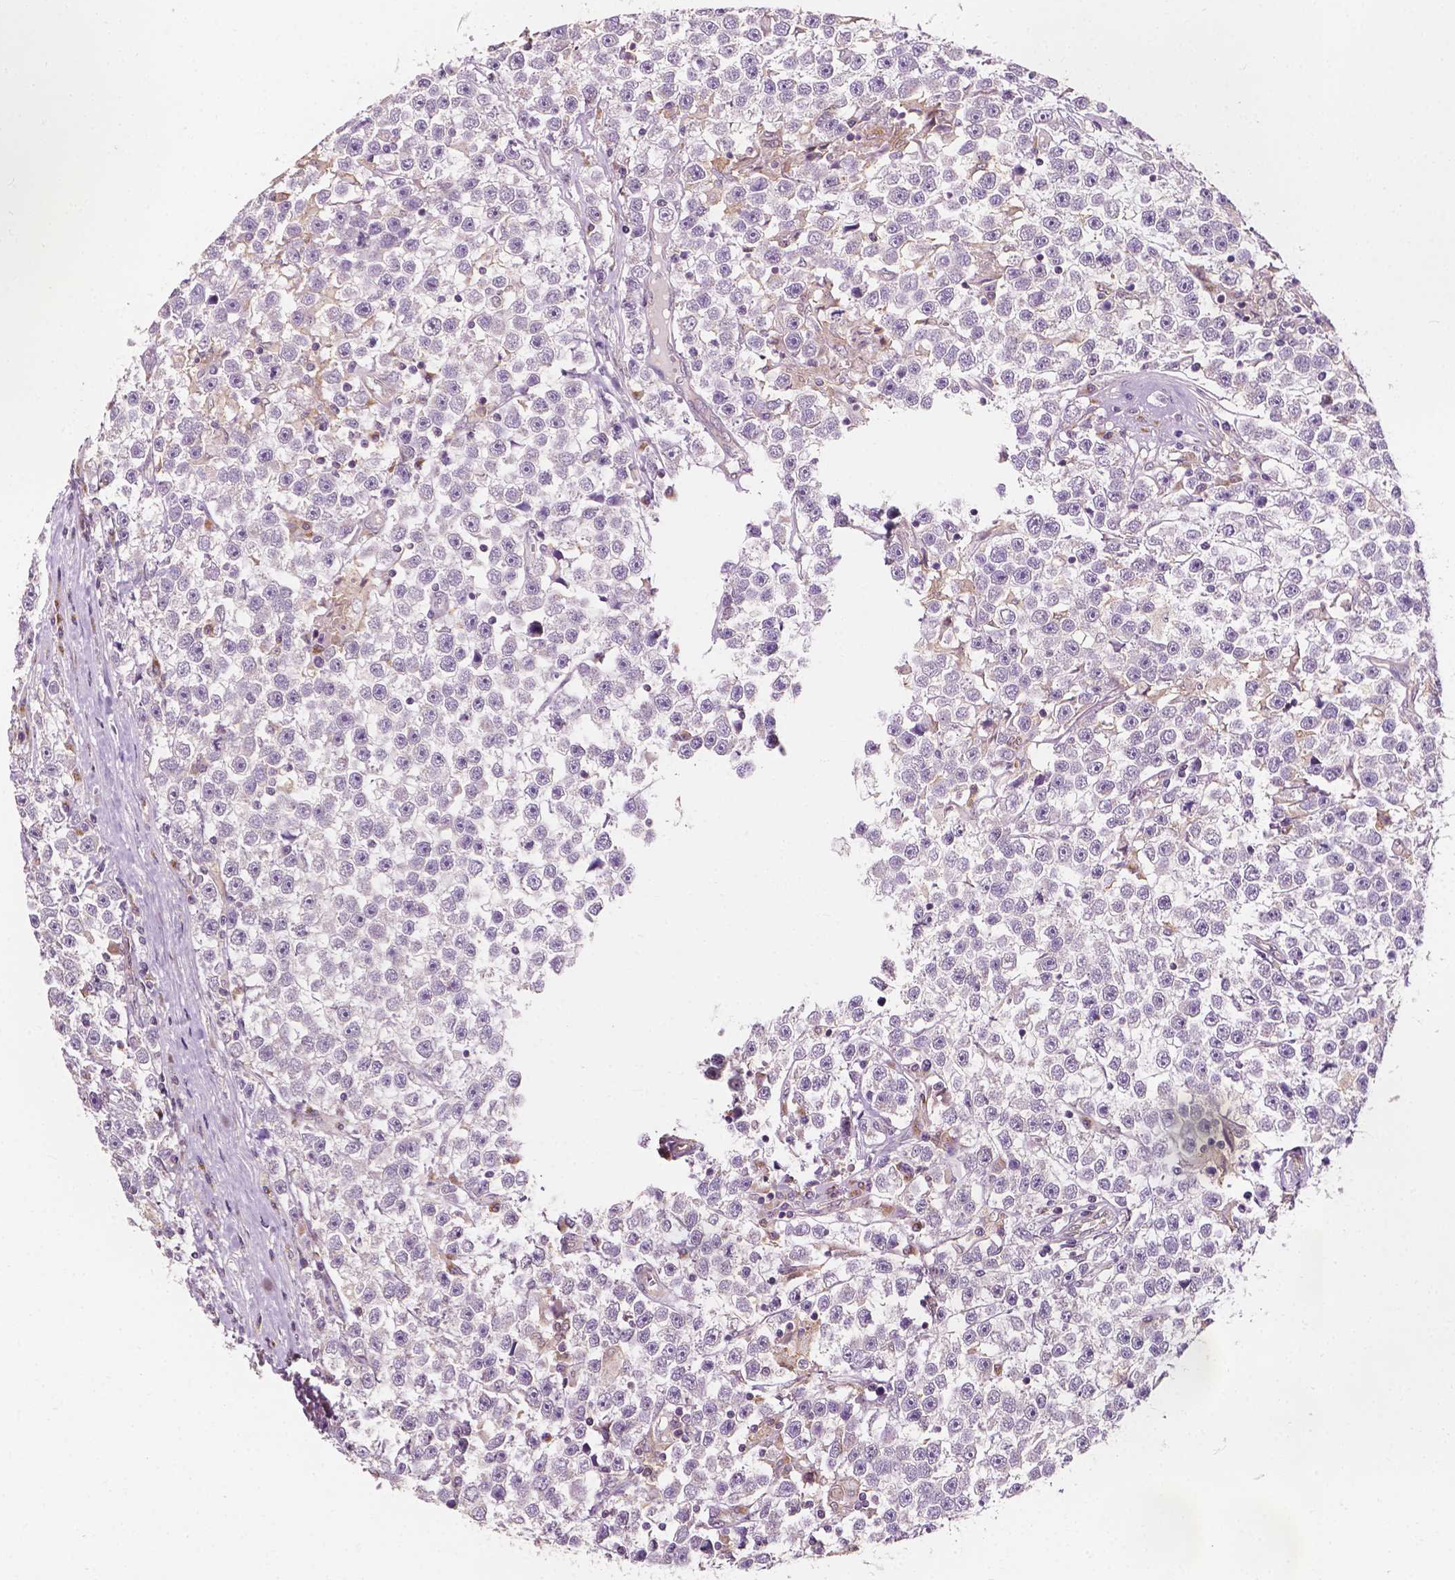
{"staining": {"intensity": "negative", "quantity": "none", "location": "none"}, "tissue": "testis cancer", "cell_type": "Tumor cells", "image_type": "cancer", "snomed": [{"axis": "morphology", "description": "Seminoma, NOS"}, {"axis": "topography", "description": "Testis"}], "caption": "Immunohistochemistry photomicrograph of neoplastic tissue: human testis seminoma stained with DAB exhibits no significant protein positivity in tumor cells.", "gene": "EBAG9", "patient": {"sex": "male", "age": 31}}